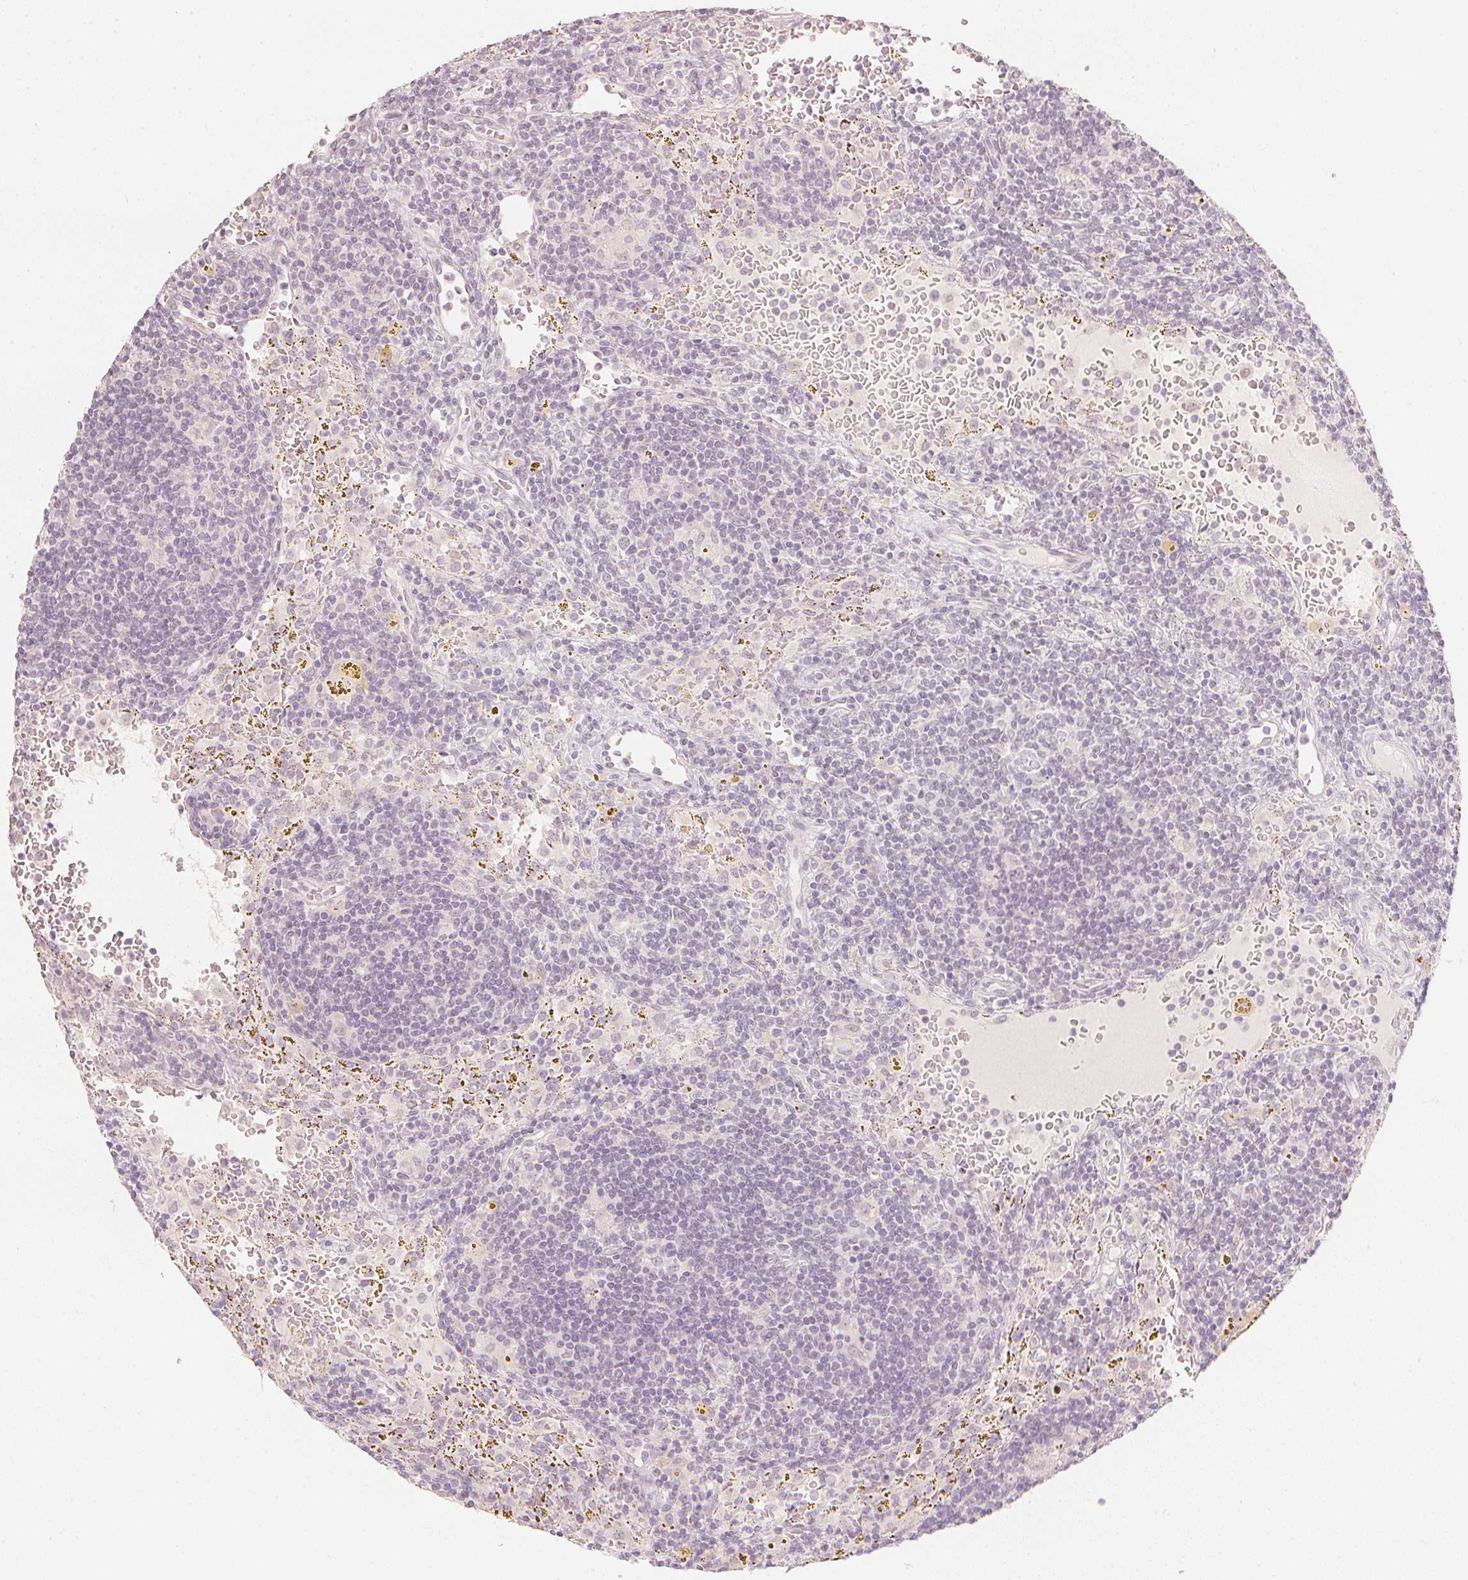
{"staining": {"intensity": "negative", "quantity": "none", "location": "none"}, "tissue": "lymphoma", "cell_type": "Tumor cells", "image_type": "cancer", "snomed": [{"axis": "morphology", "description": "Malignant lymphoma, non-Hodgkin's type, Low grade"}, {"axis": "topography", "description": "Spleen"}], "caption": "Low-grade malignant lymphoma, non-Hodgkin's type stained for a protein using immunohistochemistry displays no expression tumor cells.", "gene": "CALB1", "patient": {"sex": "female", "age": 70}}